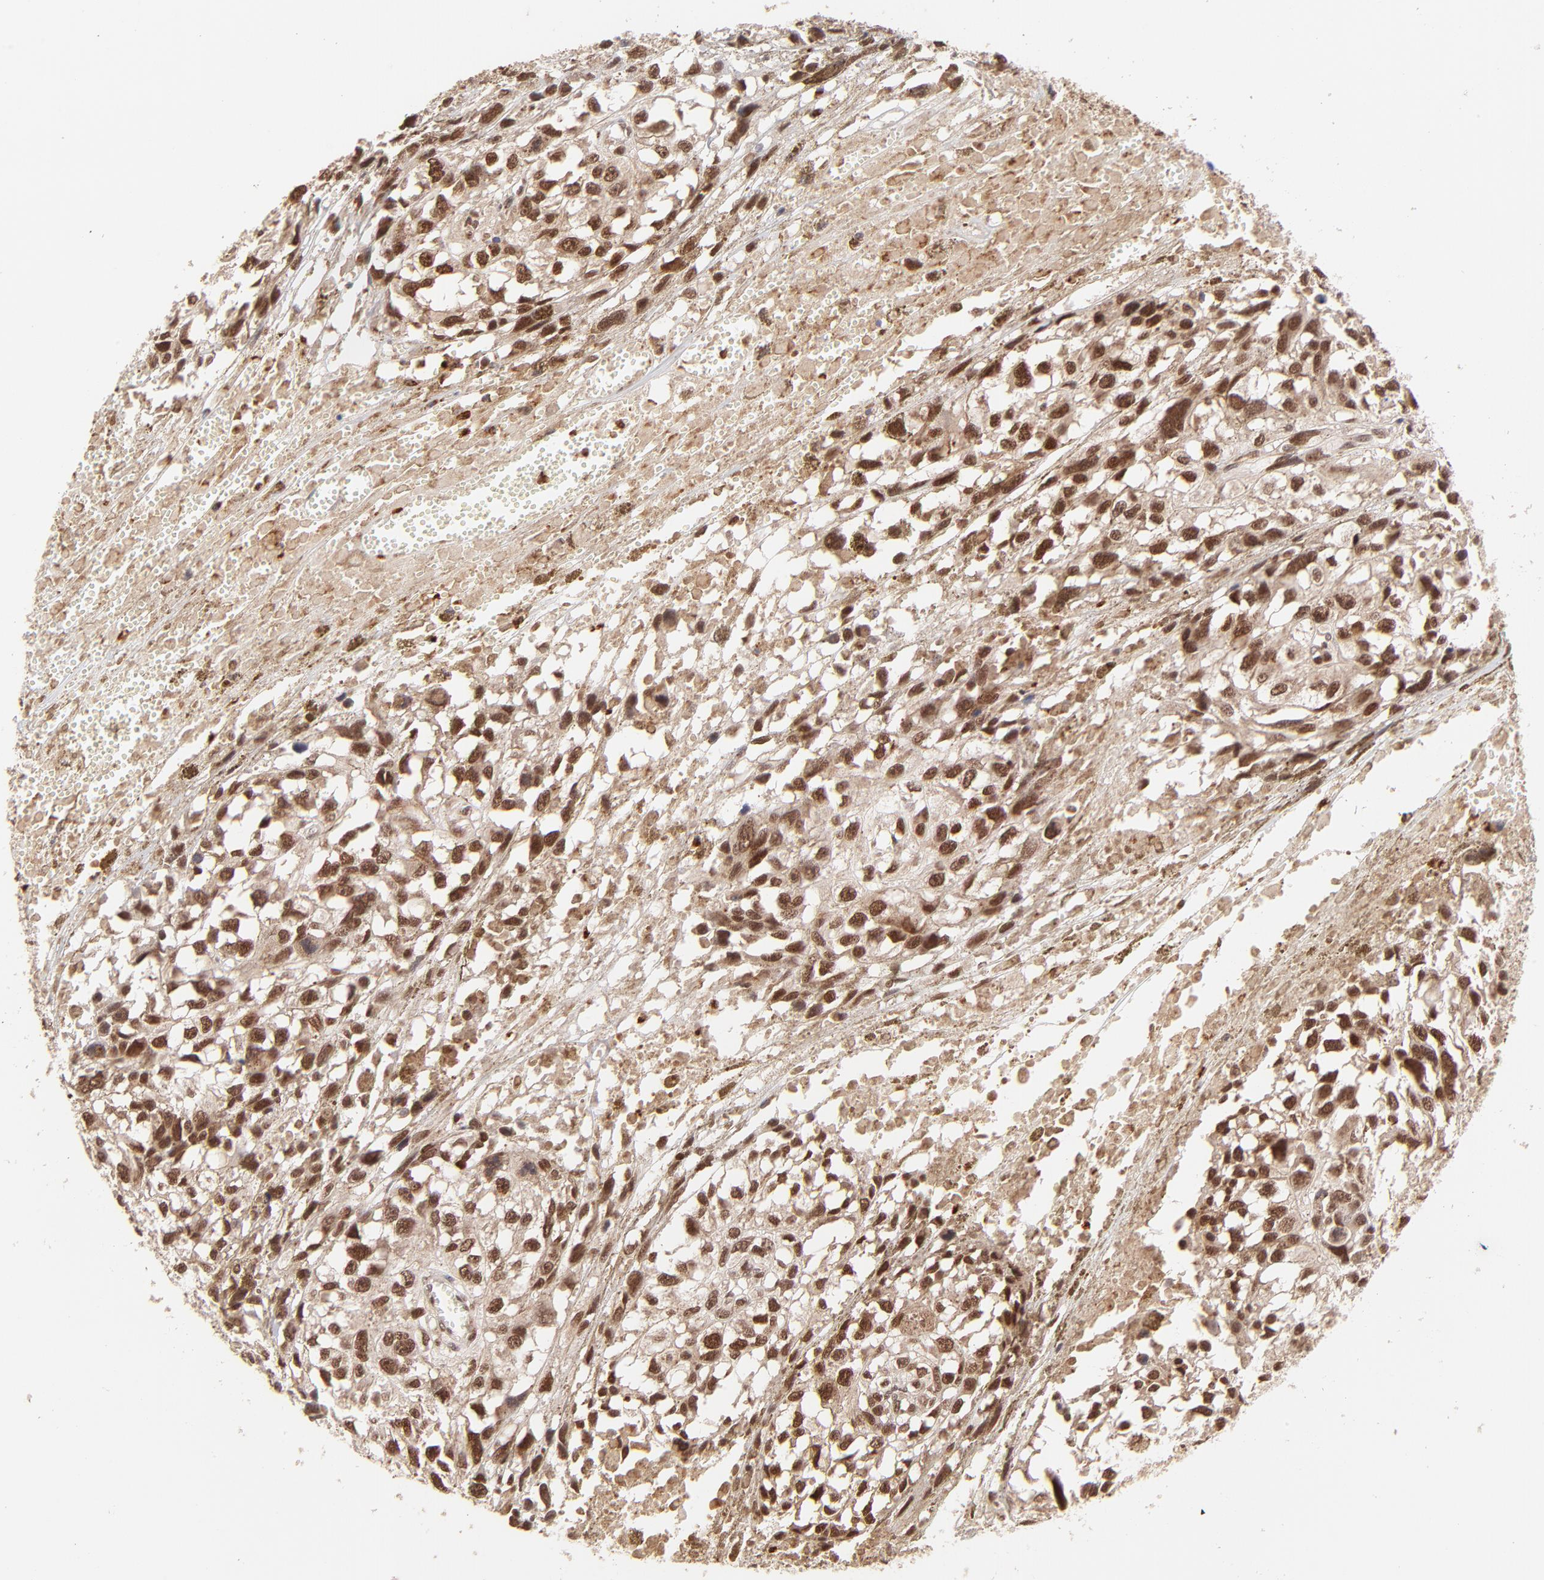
{"staining": {"intensity": "strong", "quantity": ">75%", "location": "nuclear"}, "tissue": "melanoma", "cell_type": "Tumor cells", "image_type": "cancer", "snomed": [{"axis": "morphology", "description": "Malignant melanoma, Metastatic site"}, {"axis": "topography", "description": "Lymph node"}], "caption": "Immunohistochemical staining of melanoma demonstrates high levels of strong nuclear expression in approximately >75% of tumor cells.", "gene": "MED12", "patient": {"sex": "male", "age": 59}}